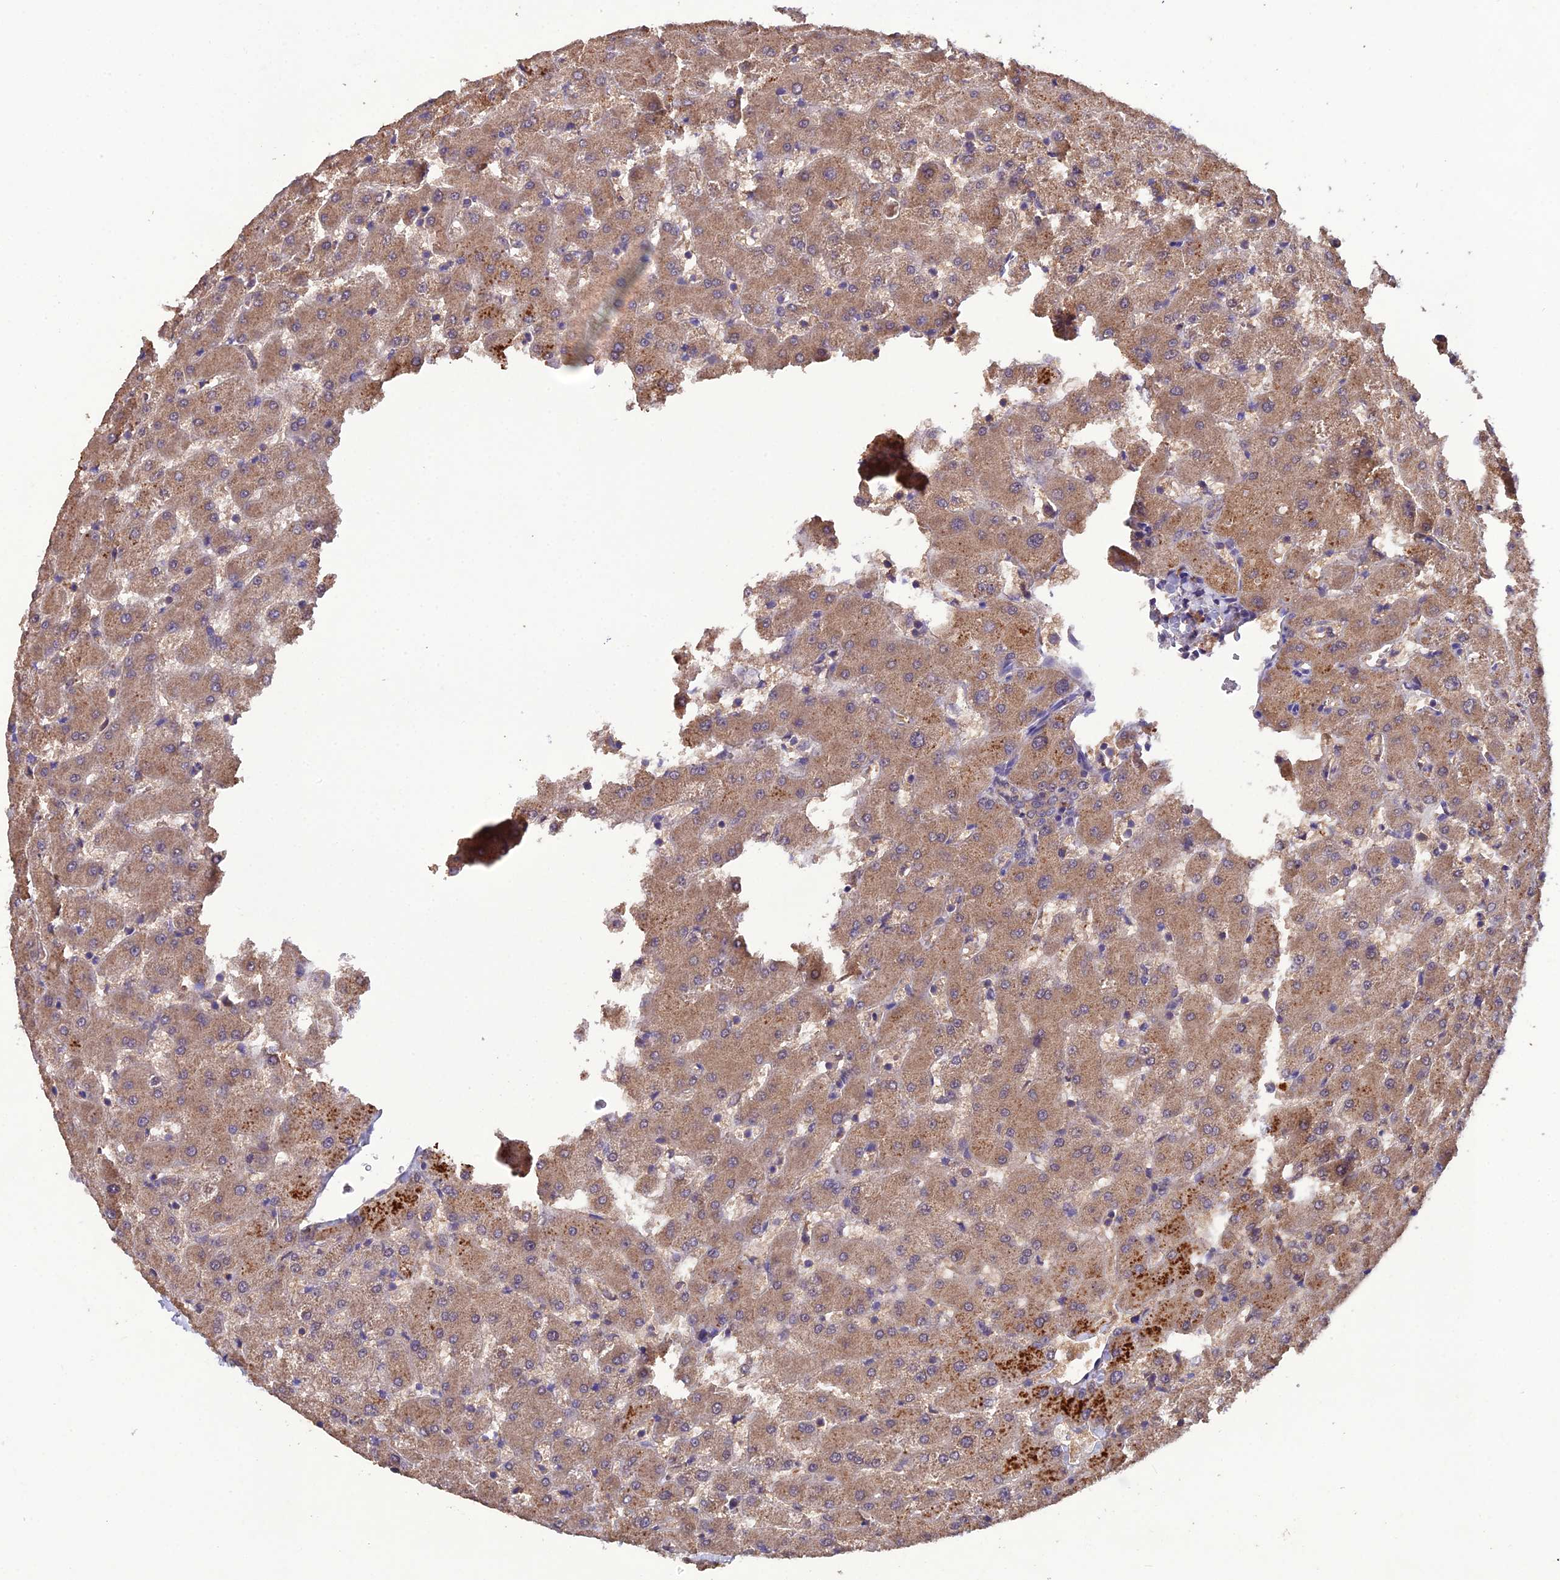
{"staining": {"intensity": "negative", "quantity": "none", "location": "none"}, "tissue": "liver", "cell_type": "Cholangiocytes", "image_type": "normal", "snomed": [{"axis": "morphology", "description": "Normal tissue, NOS"}, {"axis": "topography", "description": "Liver"}], "caption": "Image shows no protein expression in cholangiocytes of normal liver. (DAB immunohistochemistry (IHC), high magnification).", "gene": "TMEM258", "patient": {"sex": "female", "age": 63}}